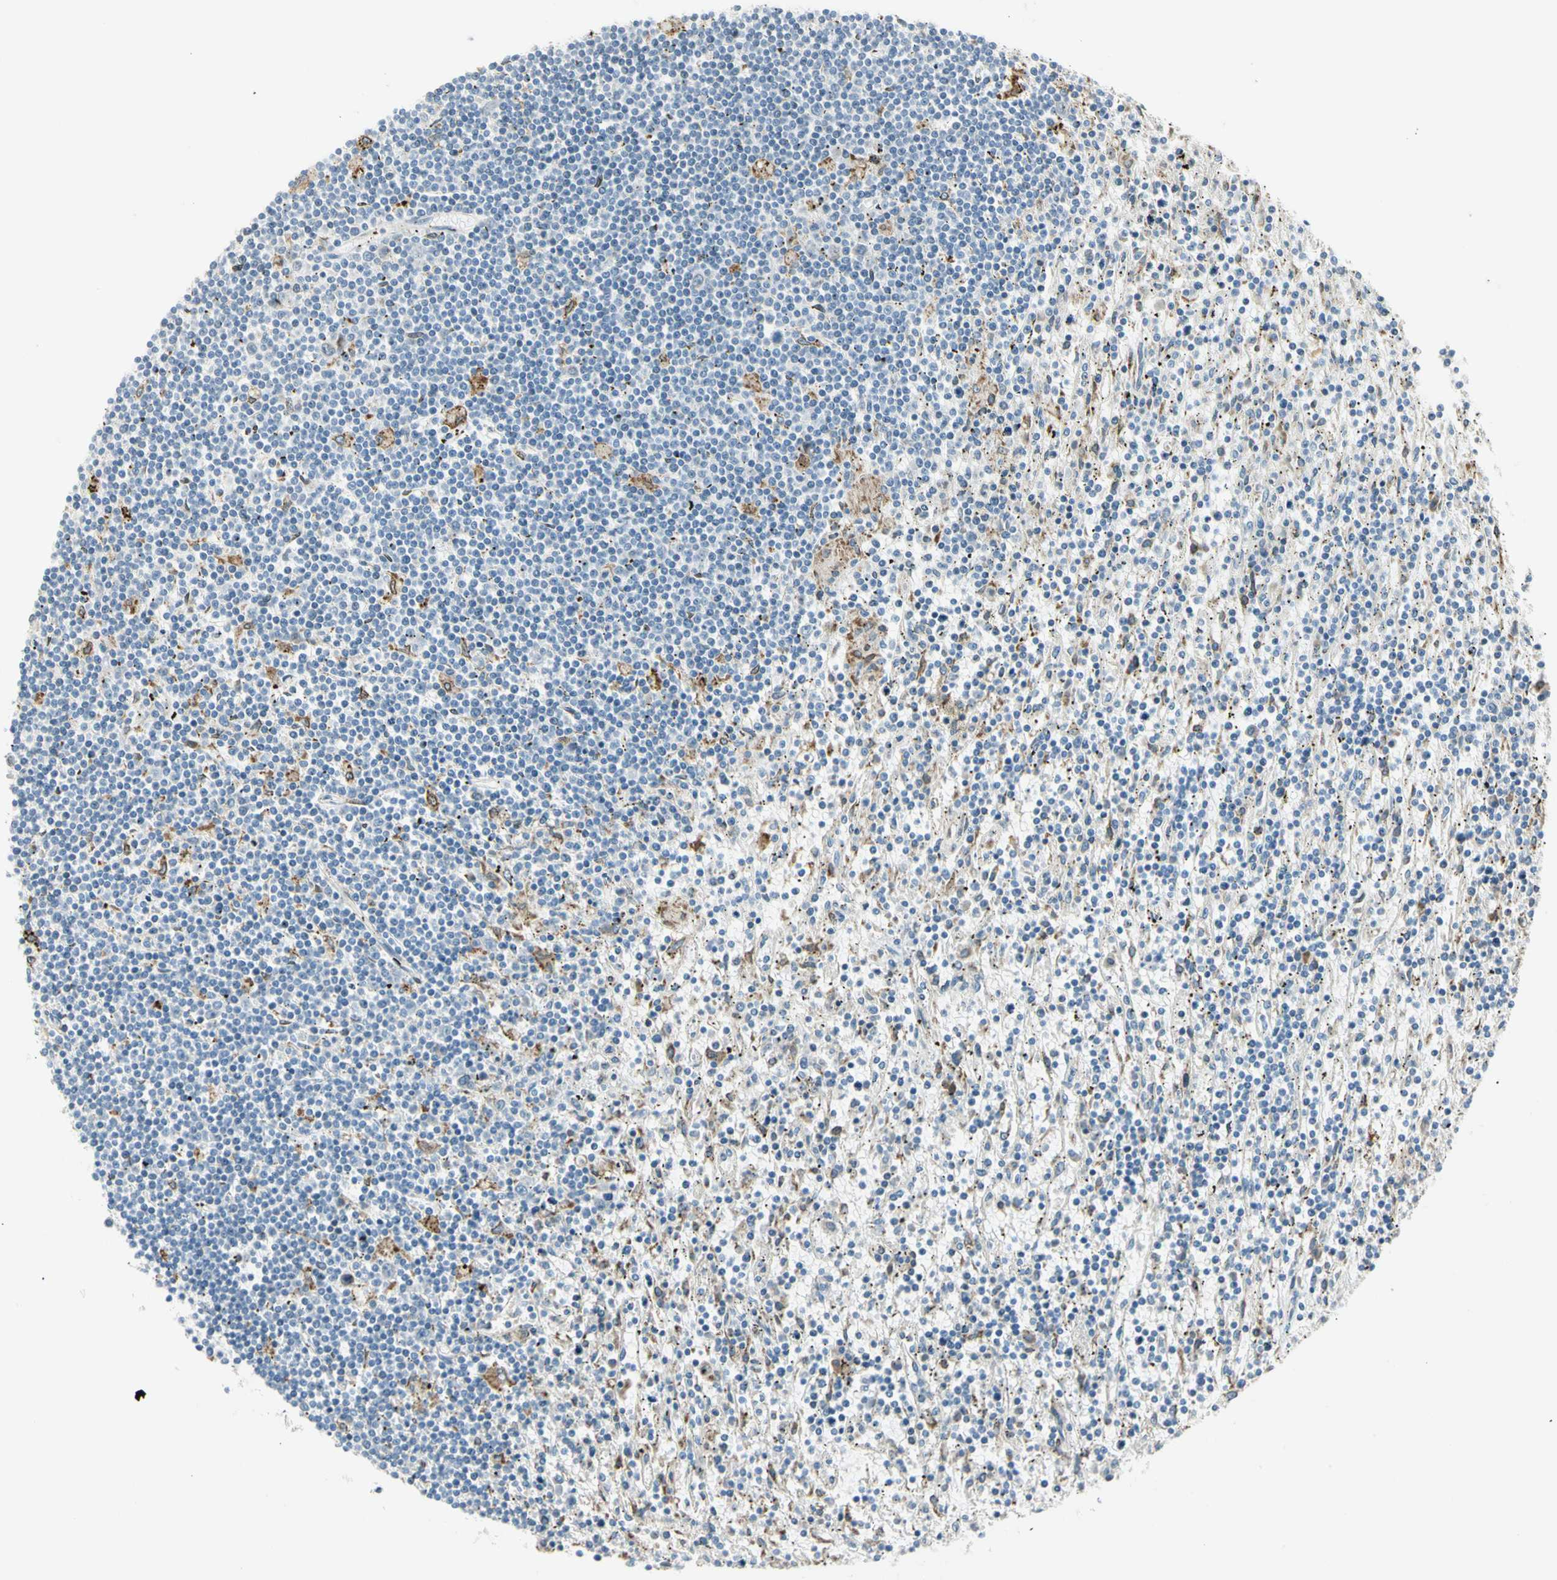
{"staining": {"intensity": "negative", "quantity": "none", "location": "none"}, "tissue": "lymphoma", "cell_type": "Tumor cells", "image_type": "cancer", "snomed": [{"axis": "morphology", "description": "Malignant lymphoma, non-Hodgkin's type, Low grade"}, {"axis": "topography", "description": "Spleen"}], "caption": "IHC image of neoplastic tissue: low-grade malignant lymphoma, non-Hodgkin's type stained with DAB displays no significant protein staining in tumor cells.", "gene": "TNFSF11", "patient": {"sex": "male", "age": 76}}